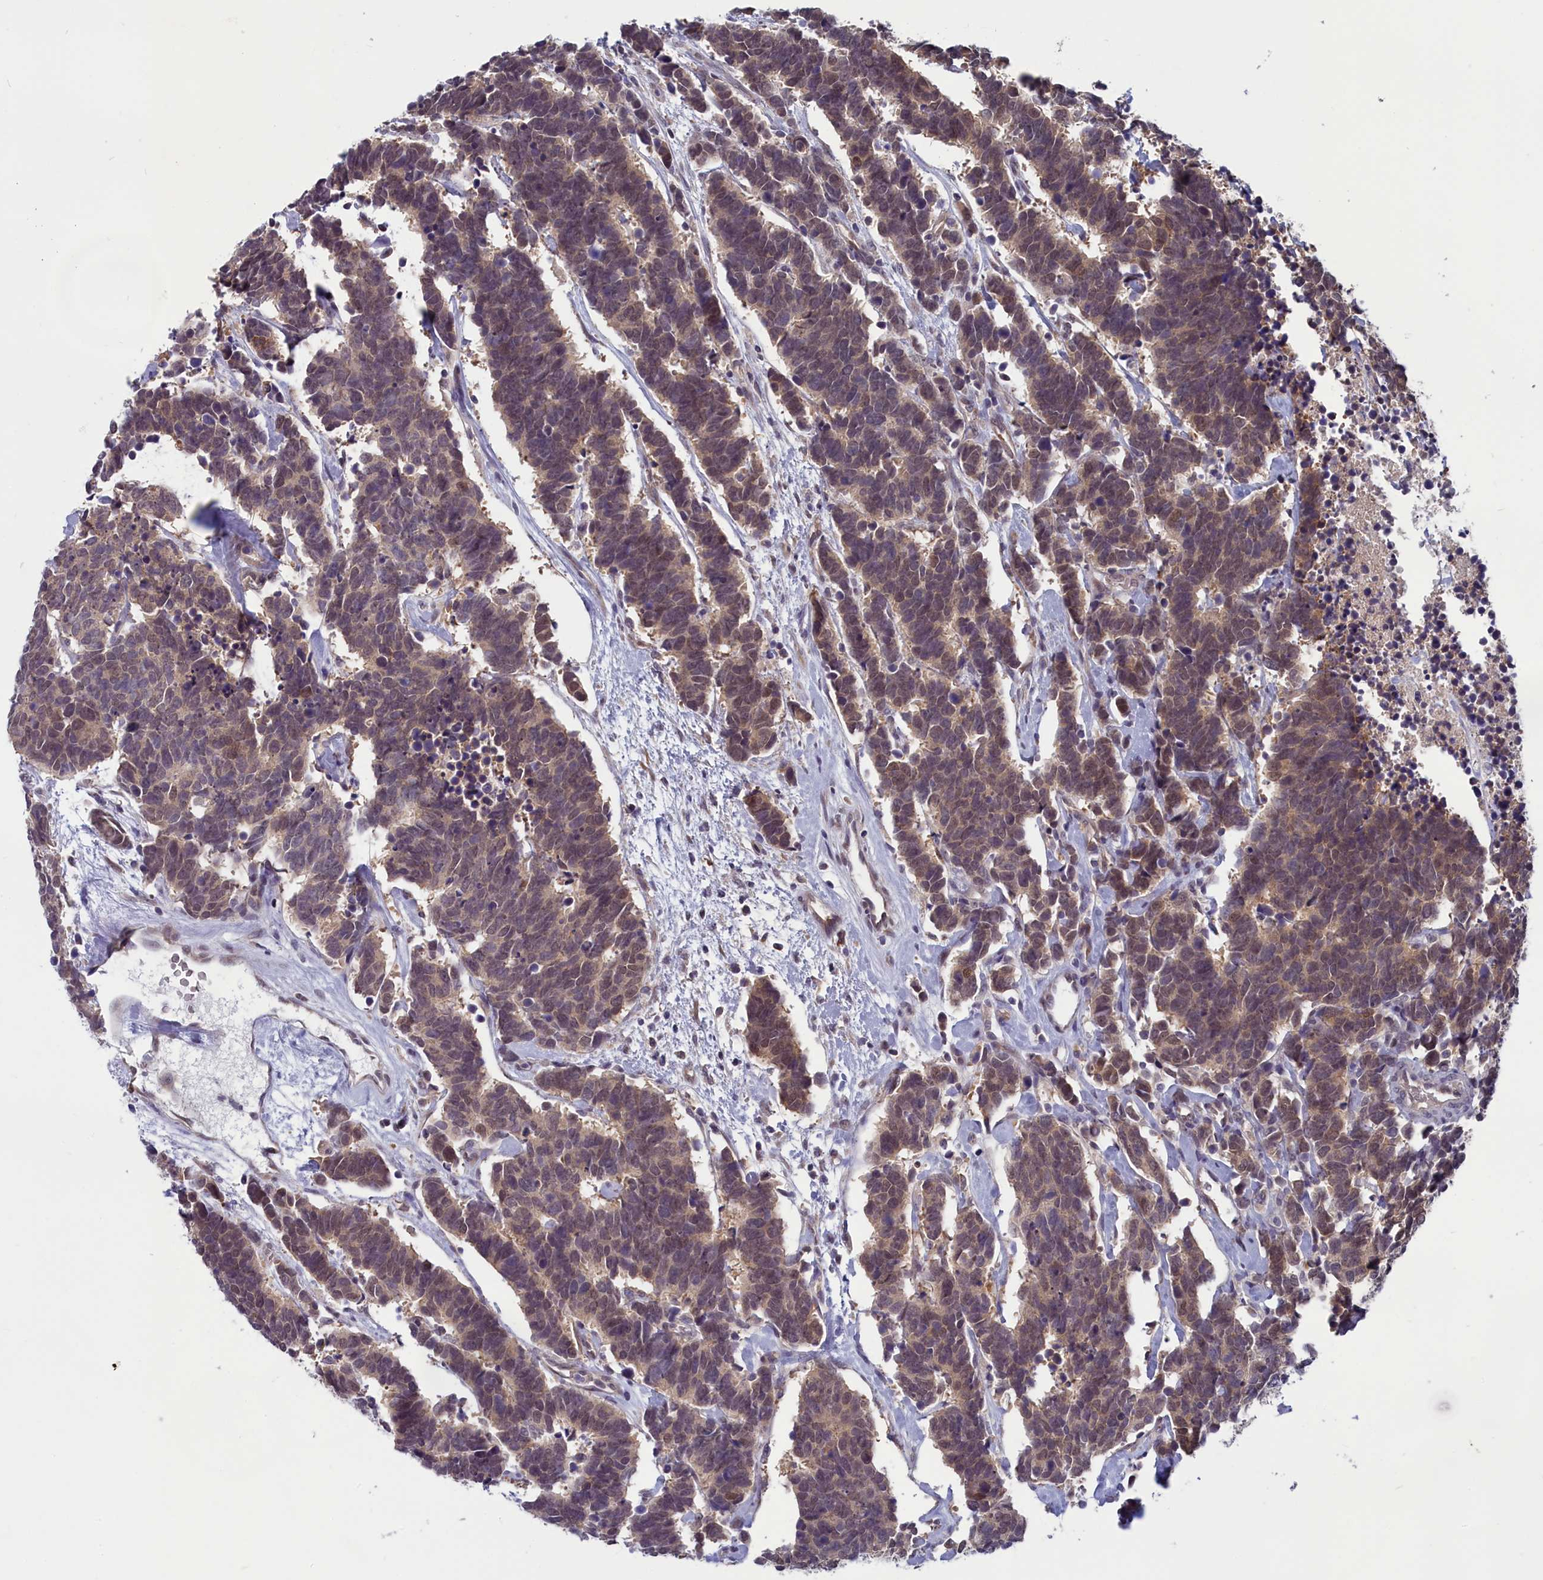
{"staining": {"intensity": "weak", "quantity": ">75%", "location": "cytoplasmic/membranous"}, "tissue": "carcinoid", "cell_type": "Tumor cells", "image_type": "cancer", "snomed": [{"axis": "morphology", "description": "Carcinoma, NOS"}, {"axis": "morphology", "description": "Carcinoid, malignant, NOS"}, {"axis": "topography", "description": "Urinary bladder"}], "caption": "This is an image of immunohistochemistry (IHC) staining of carcinoid, which shows weak expression in the cytoplasmic/membranous of tumor cells.", "gene": "MRI1", "patient": {"sex": "male", "age": 57}}